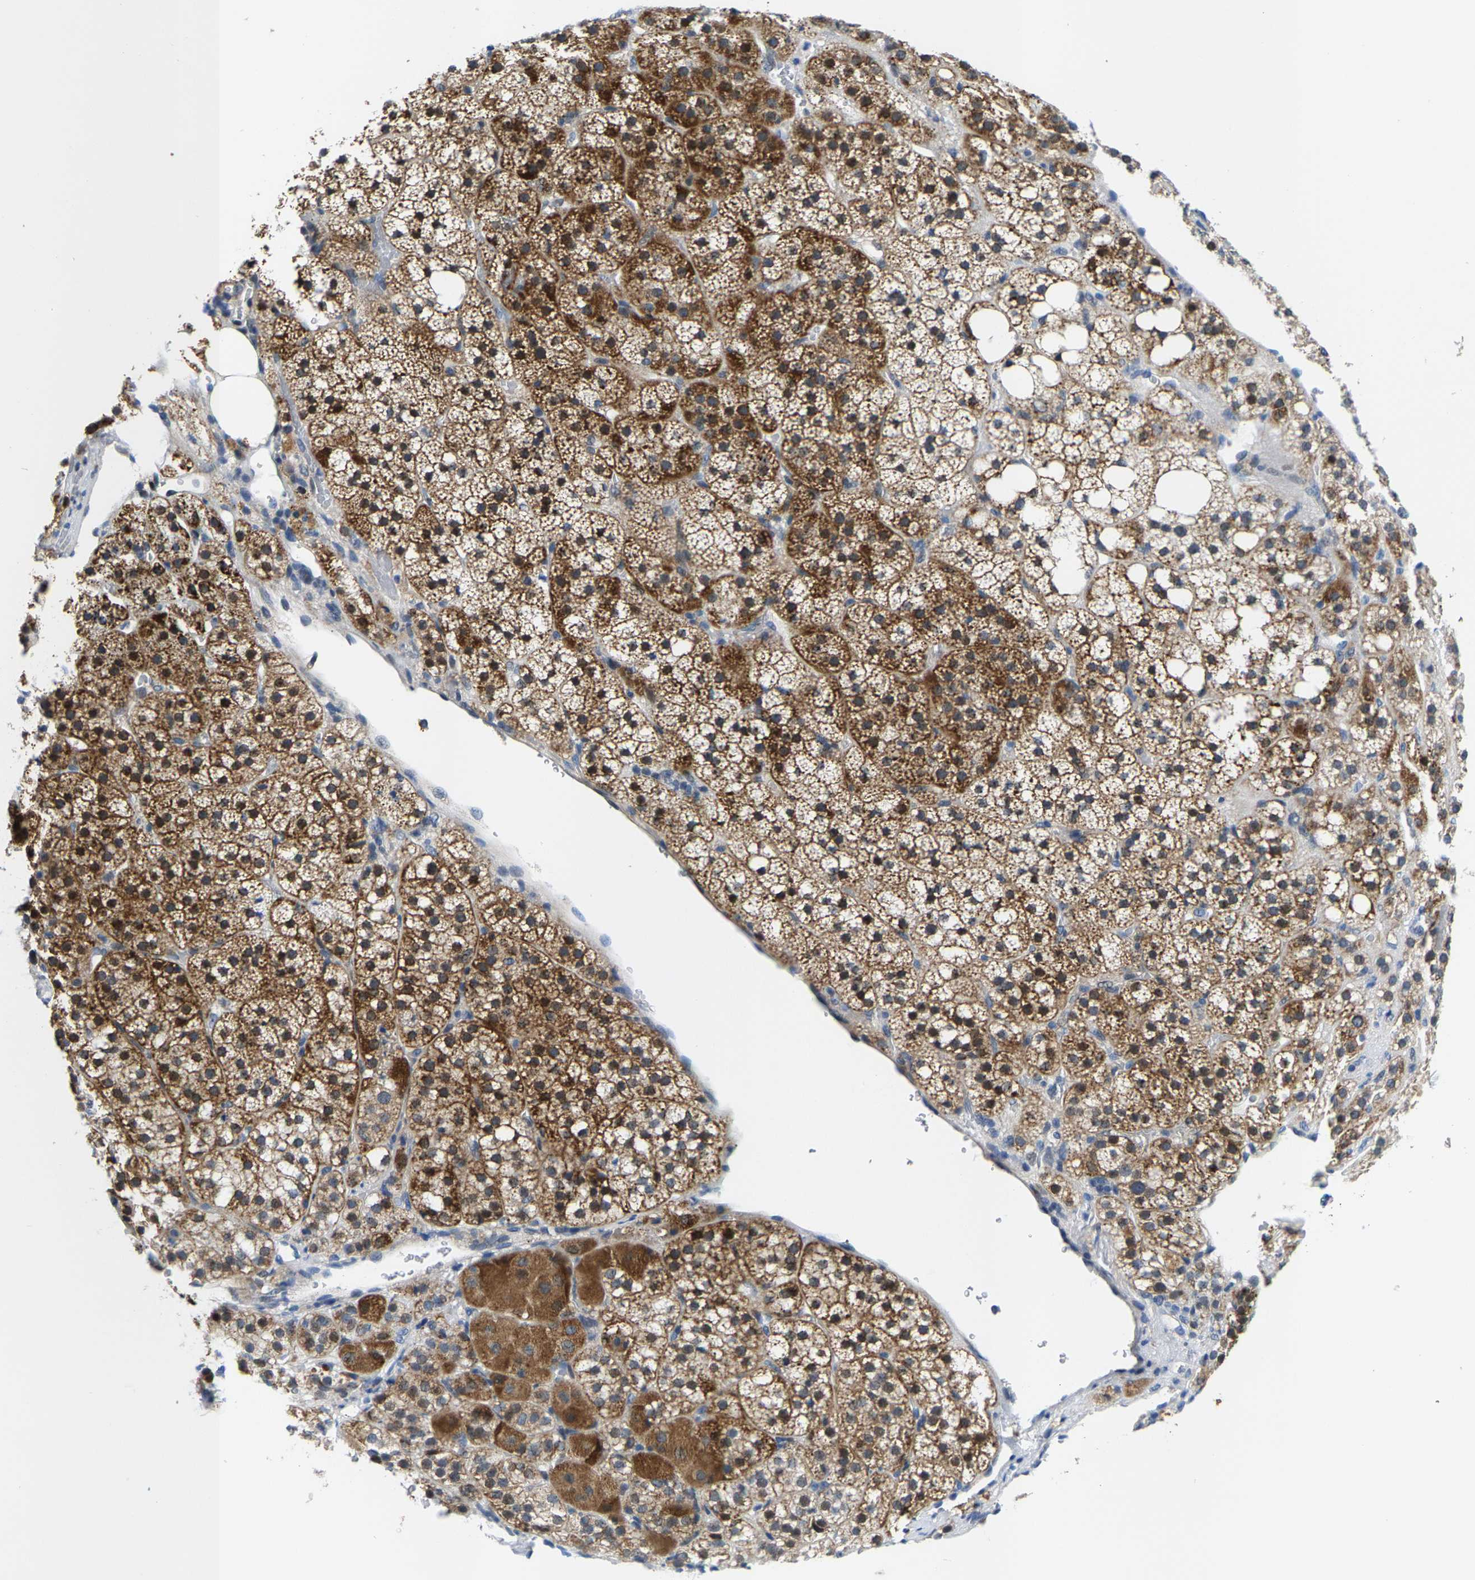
{"staining": {"intensity": "strong", "quantity": ">75%", "location": "cytoplasmic/membranous"}, "tissue": "adrenal gland", "cell_type": "Glandular cells", "image_type": "normal", "snomed": [{"axis": "morphology", "description": "Normal tissue, NOS"}, {"axis": "topography", "description": "Adrenal gland"}], "caption": "A histopathology image of human adrenal gland stained for a protein demonstrates strong cytoplasmic/membranous brown staining in glandular cells. (Stains: DAB (3,3'-diaminobenzidine) in brown, nuclei in blue, Microscopy: brightfield microscopy at high magnification).", "gene": "KLHL1", "patient": {"sex": "female", "age": 59}}